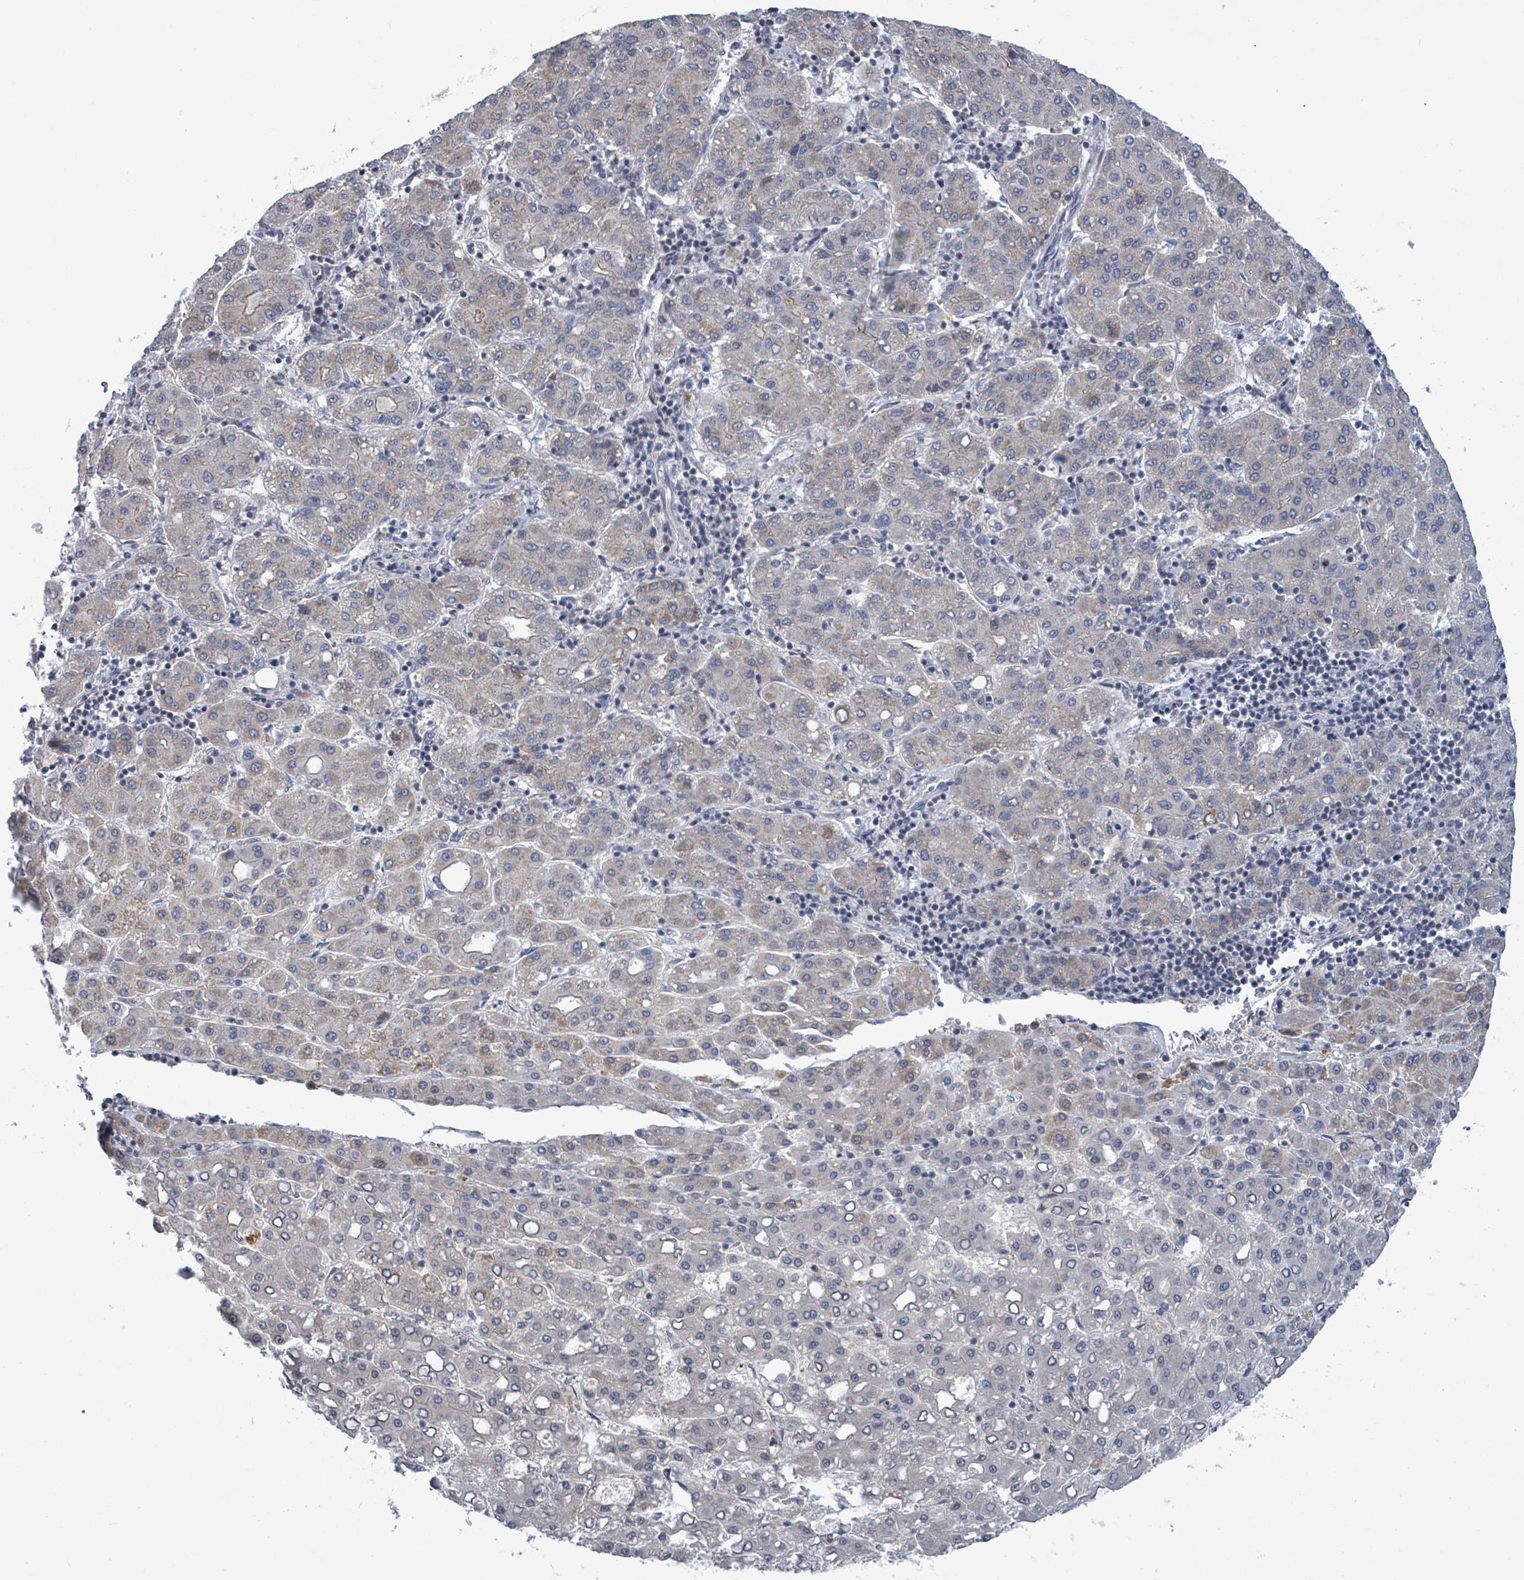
{"staining": {"intensity": "weak", "quantity": "<25%", "location": "cytoplasmic/membranous"}, "tissue": "liver cancer", "cell_type": "Tumor cells", "image_type": "cancer", "snomed": [{"axis": "morphology", "description": "Carcinoma, Hepatocellular, NOS"}, {"axis": "topography", "description": "Liver"}], "caption": "Immunohistochemical staining of liver cancer (hepatocellular carcinoma) displays no significant positivity in tumor cells.", "gene": "COQ10B", "patient": {"sex": "male", "age": 65}}